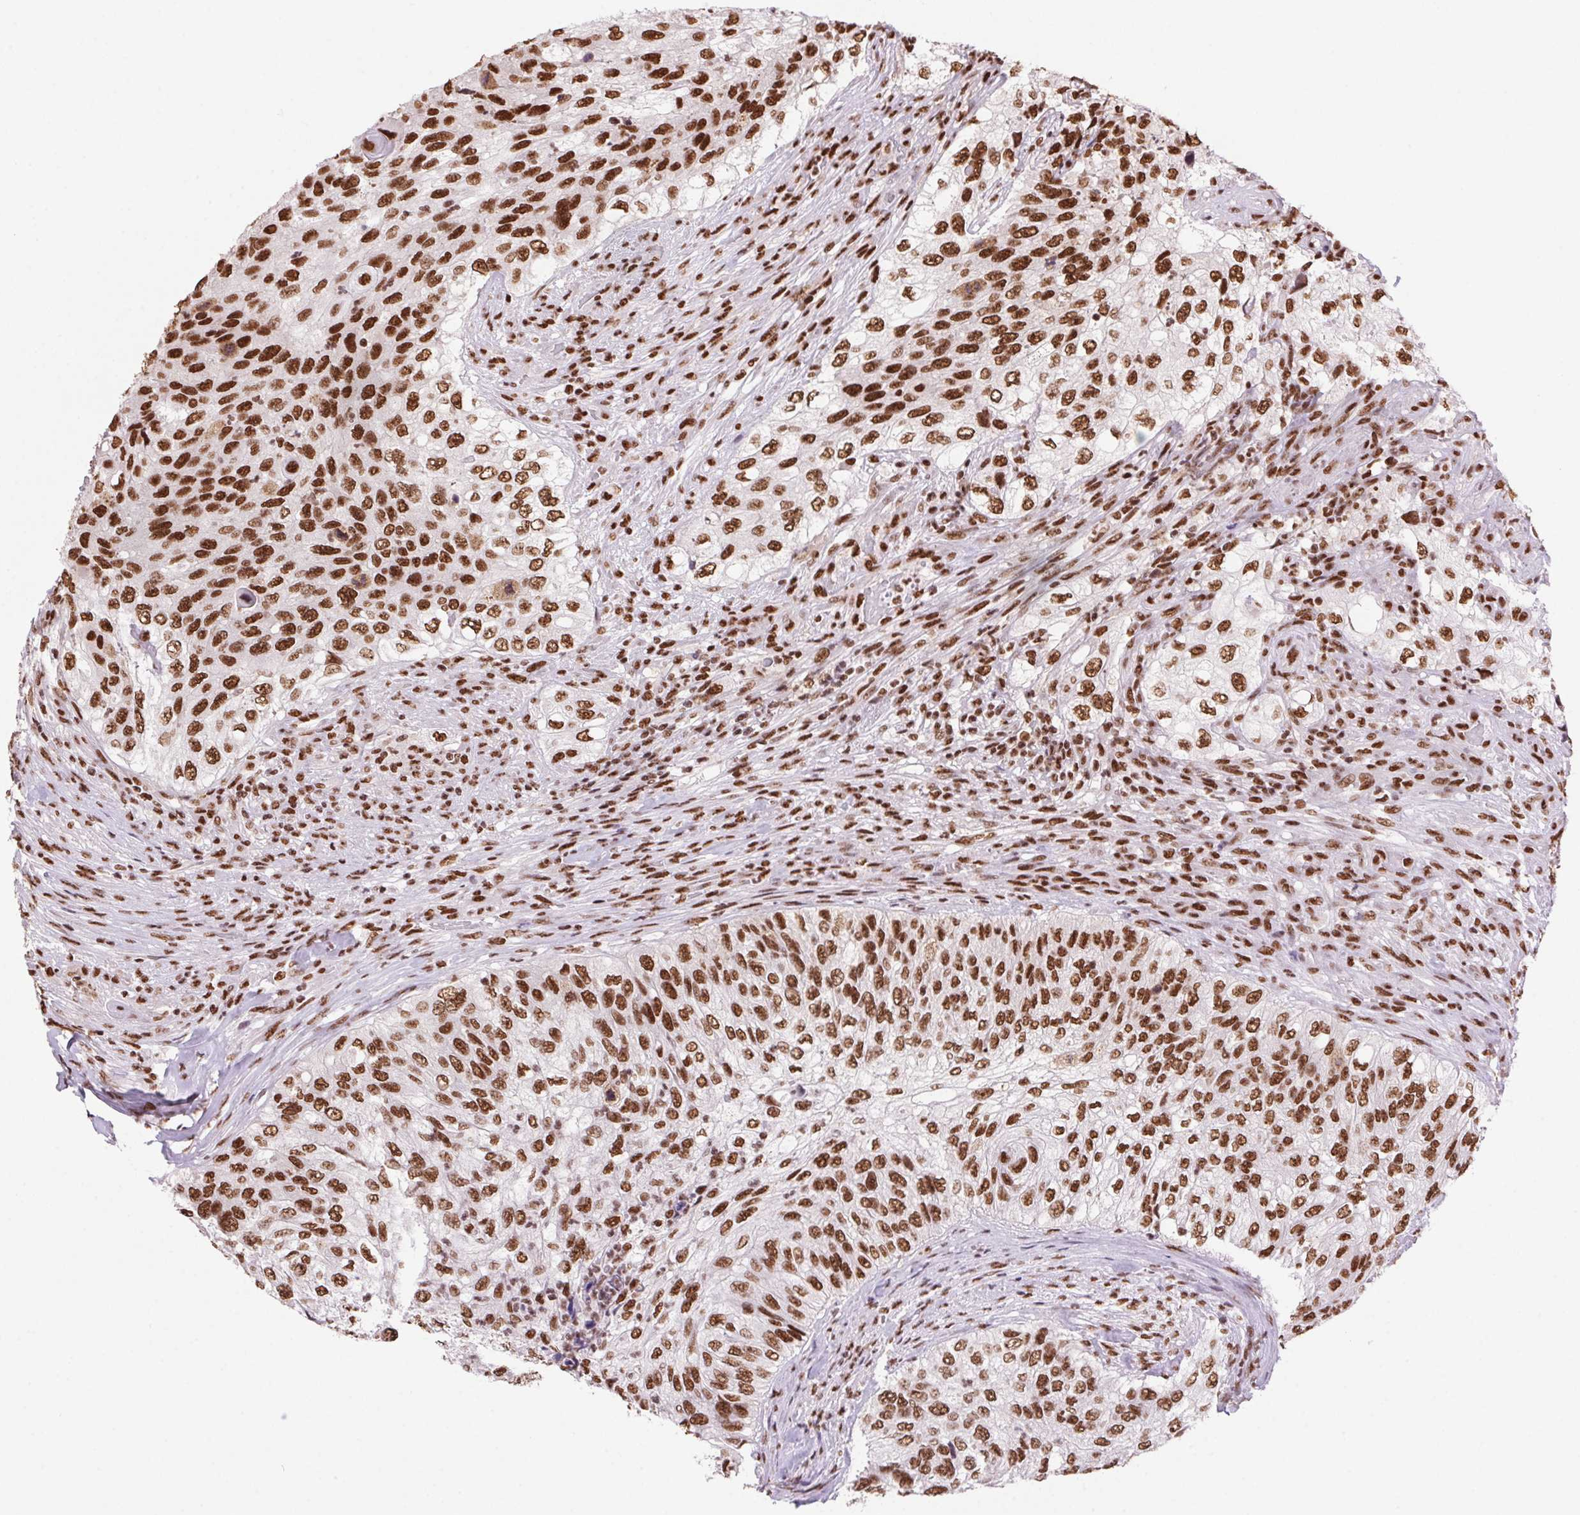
{"staining": {"intensity": "strong", "quantity": ">75%", "location": "nuclear"}, "tissue": "urothelial cancer", "cell_type": "Tumor cells", "image_type": "cancer", "snomed": [{"axis": "morphology", "description": "Urothelial carcinoma, High grade"}, {"axis": "topography", "description": "Urinary bladder"}], "caption": "Protein positivity by IHC exhibits strong nuclear expression in approximately >75% of tumor cells in urothelial cancer.", "gene": "ZNF207", "patient": {"sex": "female", "age": 60}}